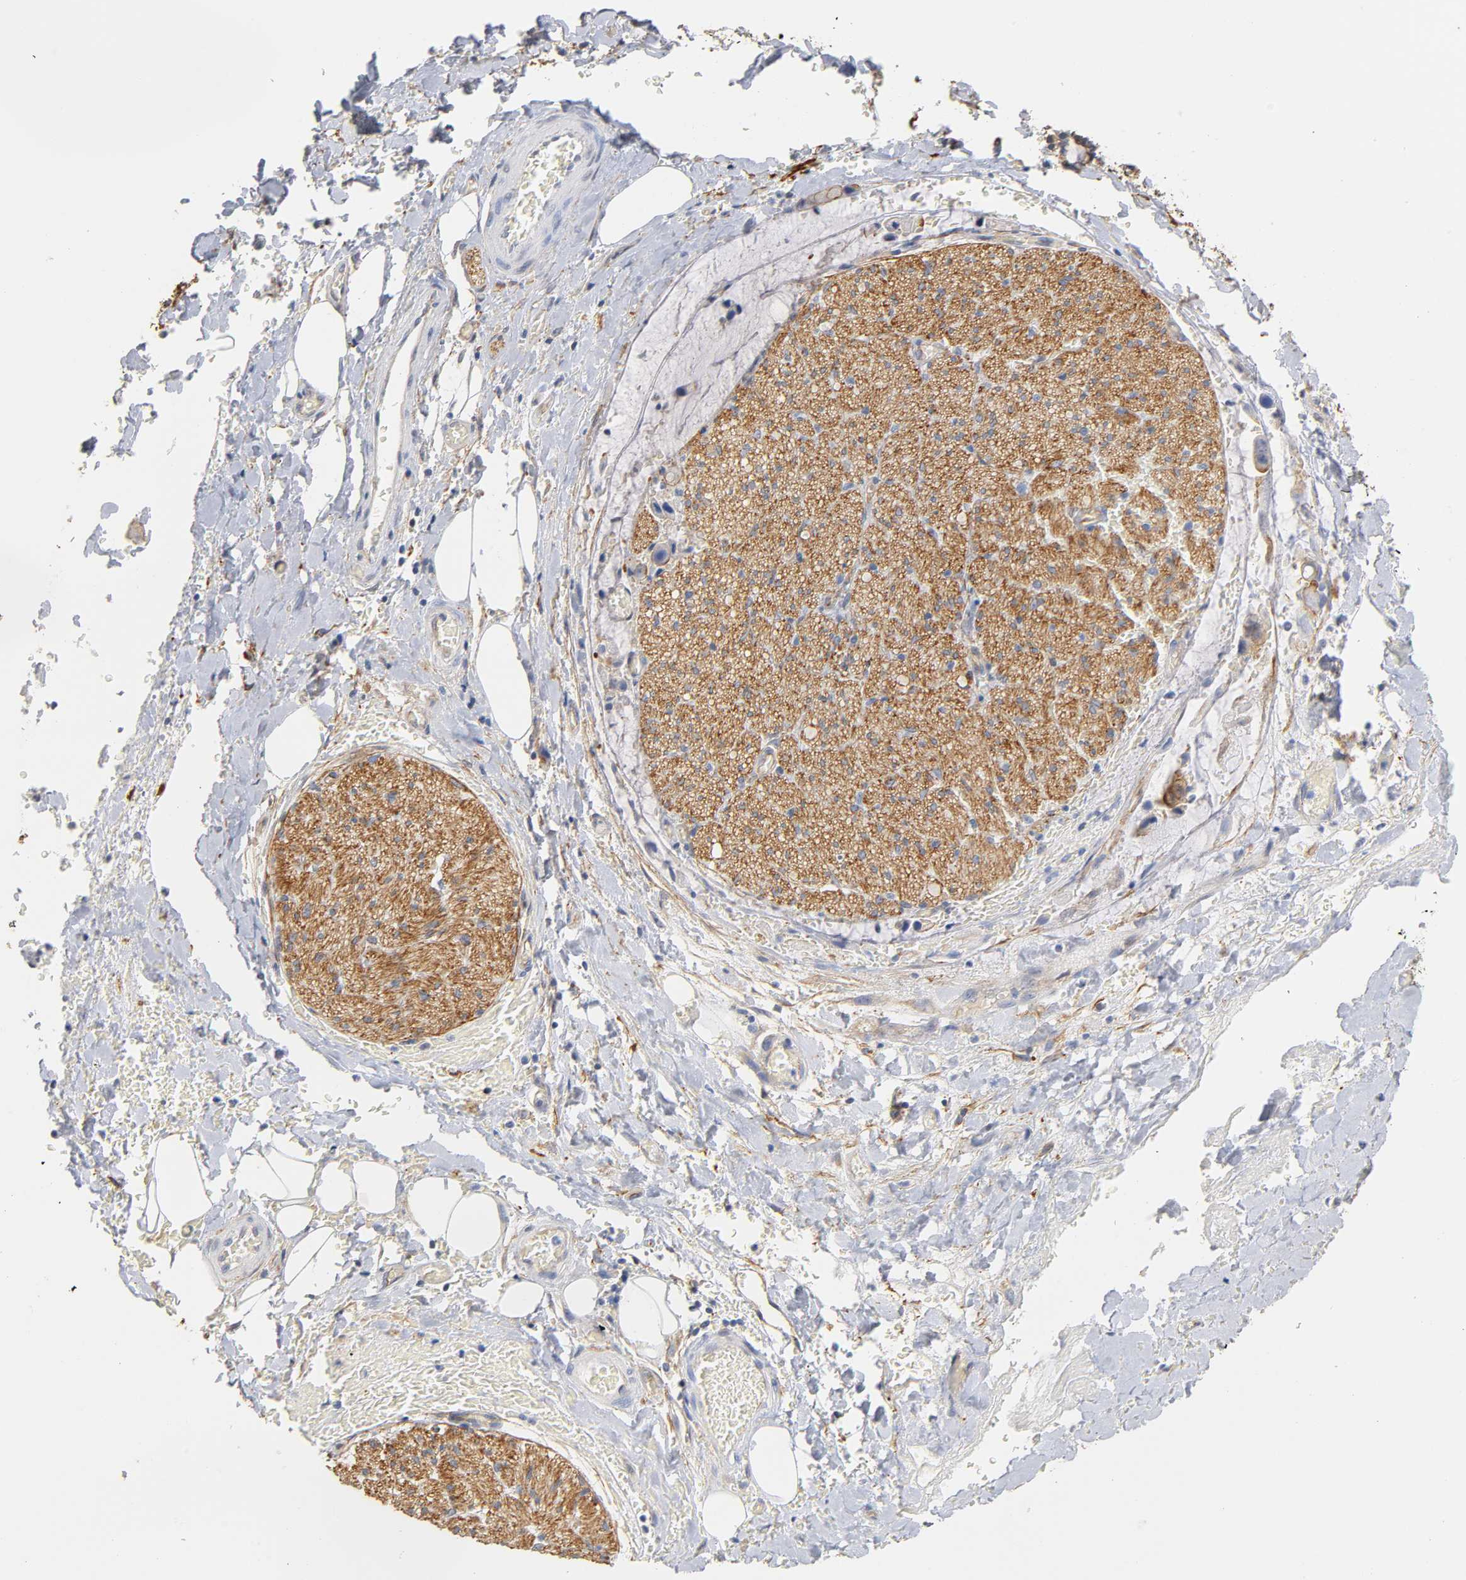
{"staining": {"intensity": "weak", "quantity": "25%-75%", "location": "cytoplasmic/membranous"}, "tissue": "adipose tissue", "cell_type": "Adipocytes", "image_type": "normal", "snomed": [{"axis": "morphology", "description": "Normal tissue, NOS"}, {"axis": "morphology", "description": "Cholangiocarcinoma"}, {"axis": "topography", "description": "Liver"}, {"axis": "topography", "description": "Peripheral nerve tissue"}], "caption": "This image shows unremarkable adipose tissue stained with immunohistochemistry (IHC) to label a protein in brown. The cytoplasmic/membranous of adipocytes show weak positivity for the protein. Nuclei are counter-stained blue.", "gene": "SPTAN1", "patient": {"sex": "male", "age": 50}}